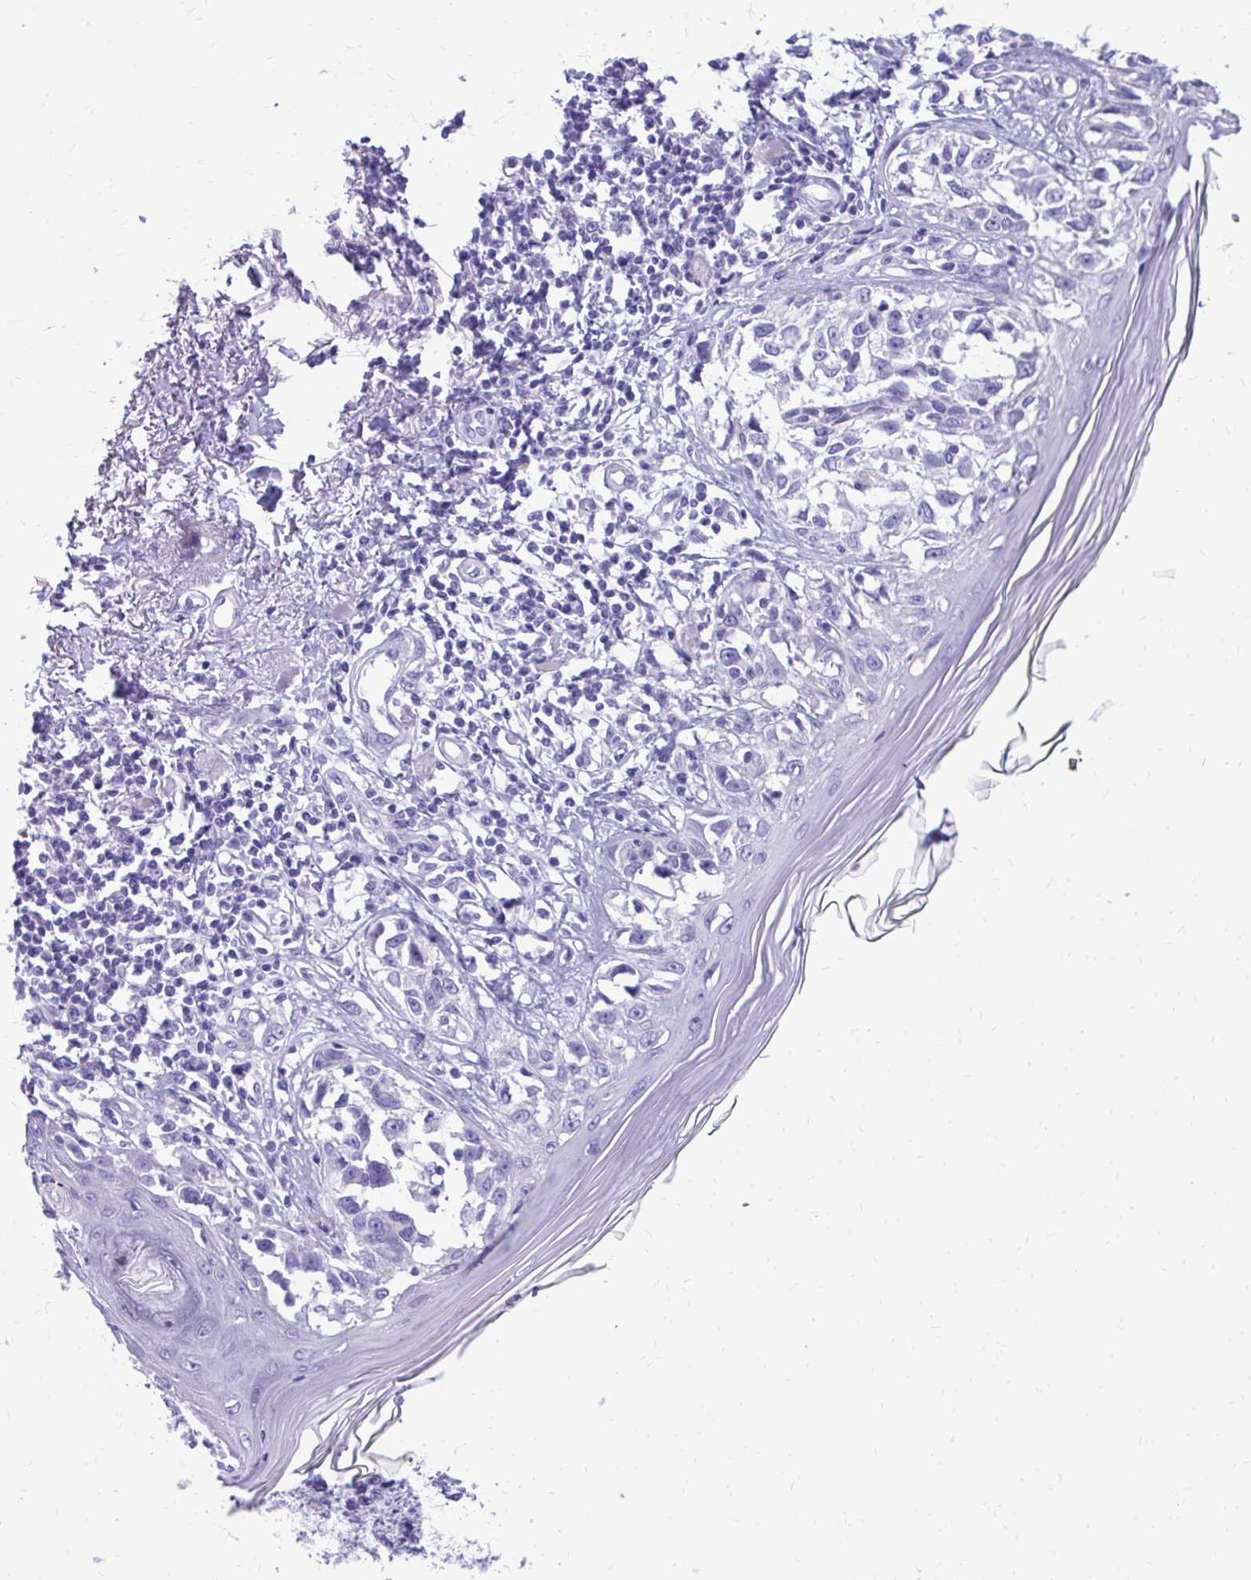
{"staining": {"intensity": "negative", "quantity": "none", "location": "none"}, "tissue": "melanoma", "cell_type": "Tumor cells", "image_type": "cancer", "snomed": [{"axis": "morphology", "description": "Malignant melanoma, NOS"}, {"axis": "topography", "description": "Skin"}], "caption": "Tumor cells are negative for brown protein staining in melanoma.", "gene": "SATL1", "patient": {"sex": "male", "age": 73}}